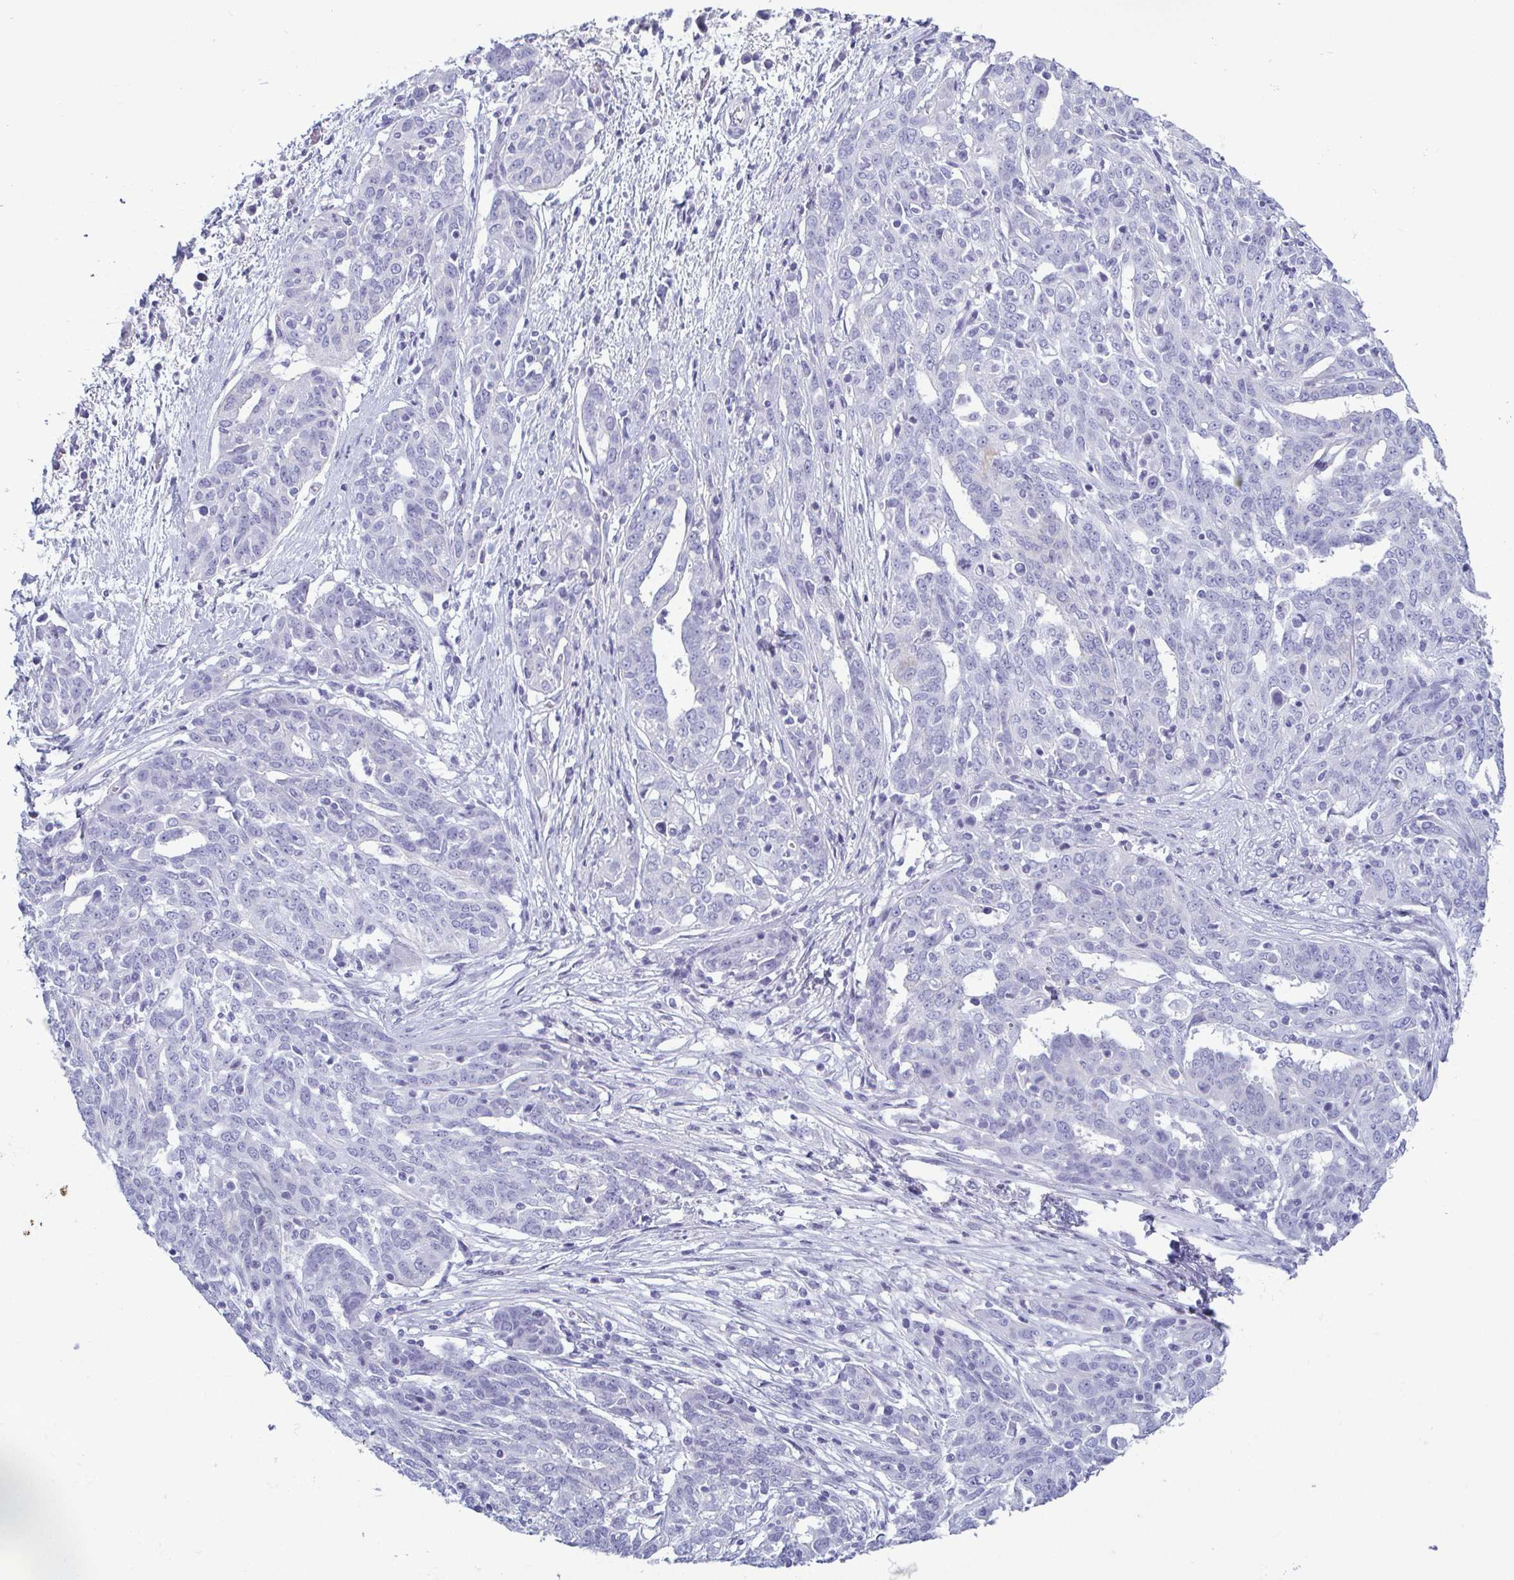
{"staining": {"intensity": "negative", "quantity": "none", "location": "none"}, "tissue": "ovarian cancer", "cell_type": "Tumor cells", "image_type": "cancer", "snomed": [{"axis": "morphology", "description": "Cystadenocarcinoma, serous, NOS"}, {"axis": "topography", "description": "Ovary"}], "caption": "Photomicrograph shows no significant protein expression in tumor cells of serous cystadenocarcinoma (ovarian).", "gene": "KRT10", "patient": {"sex": "female", "age": 67}}